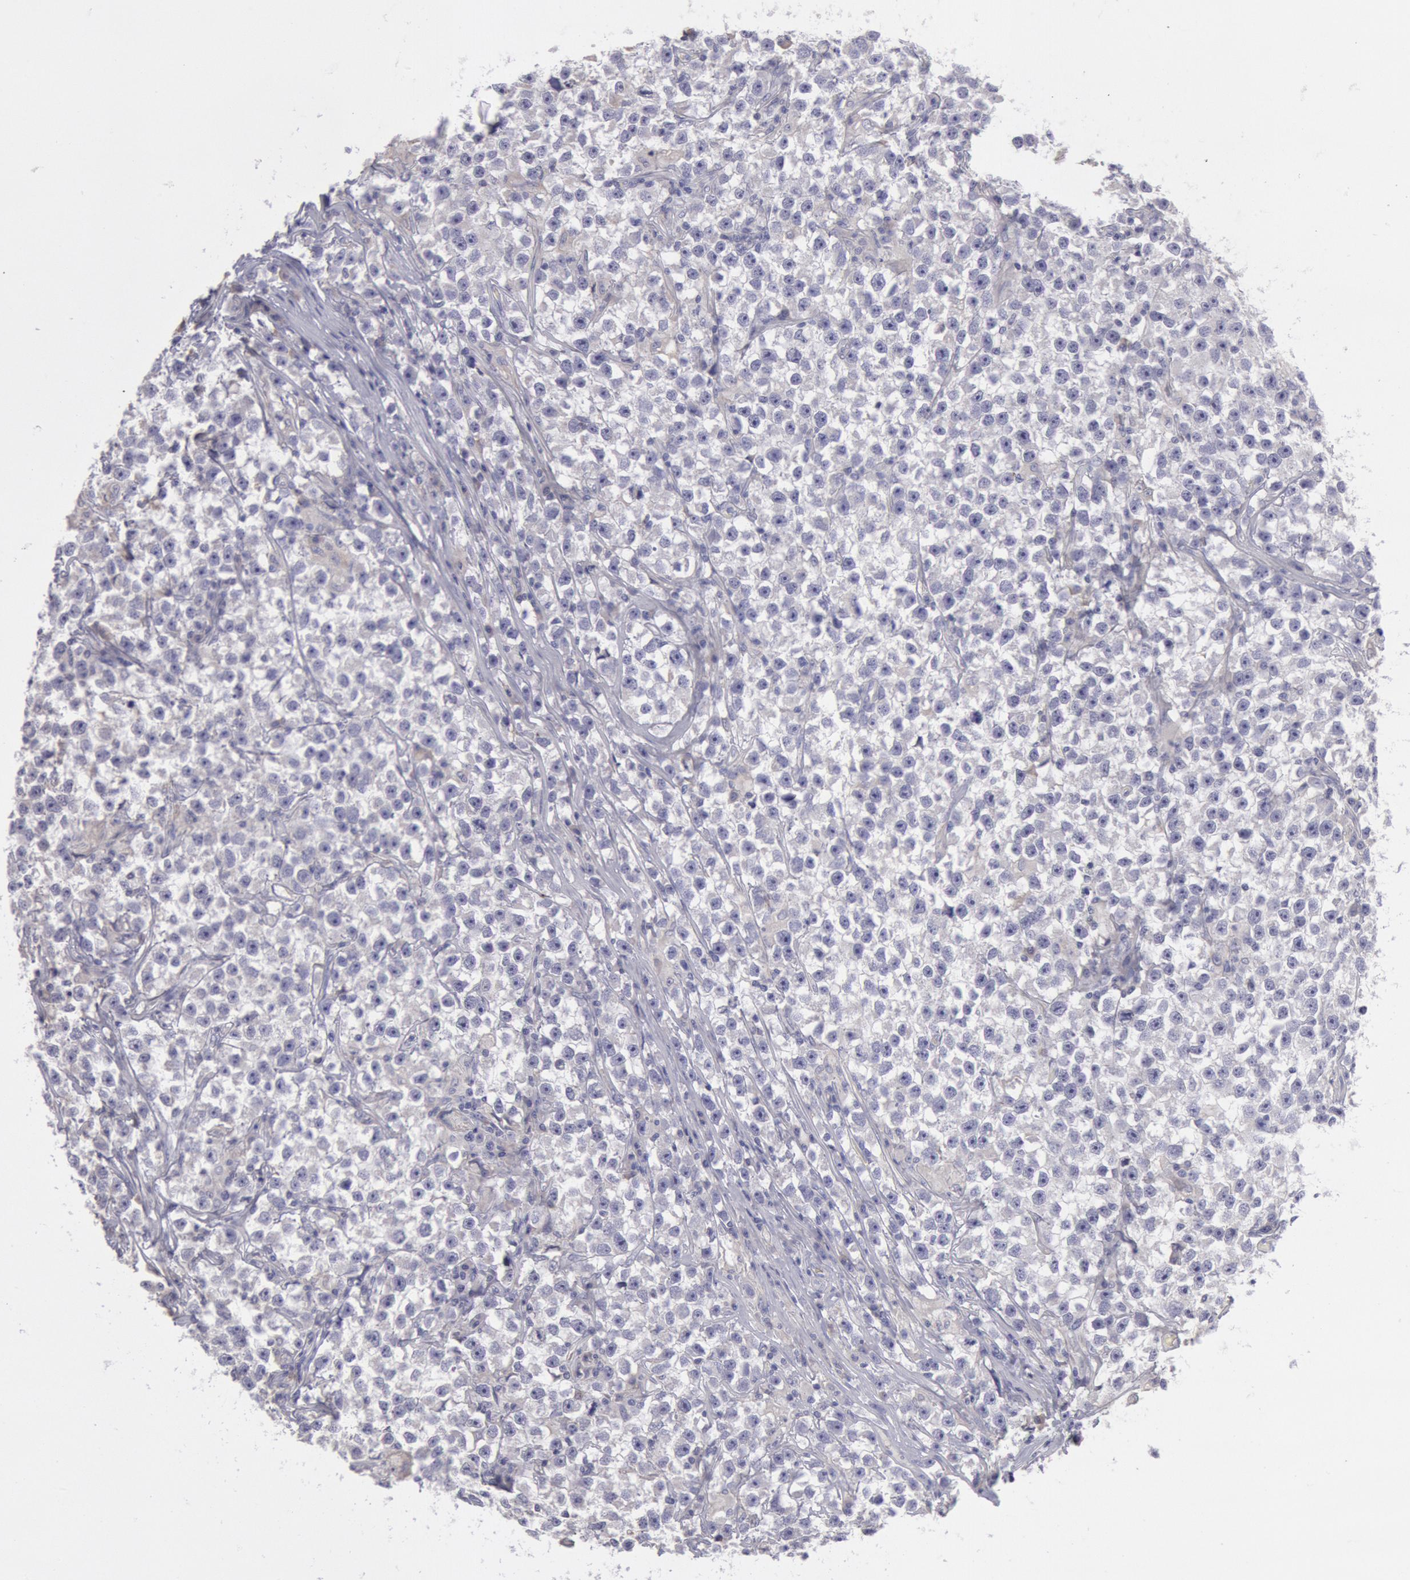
{"staining": {"intensity": "negative", "quantity": "none", "location": "none"}, "tissue": "testis cancer", "cell_type": "Tumor cells", "image_type": "cancer", "snomed": [{"axis": "morphology", "description": "Seminoma, NOS"}, {"axis": "topography", "description": "Testis"}], "caption": "Seminoma (testis) was stained to show a protein in brown. There is no significant expression in tumor cells.", "gene": "MYH7", "patient": {"sex": "male", "age": 33}}